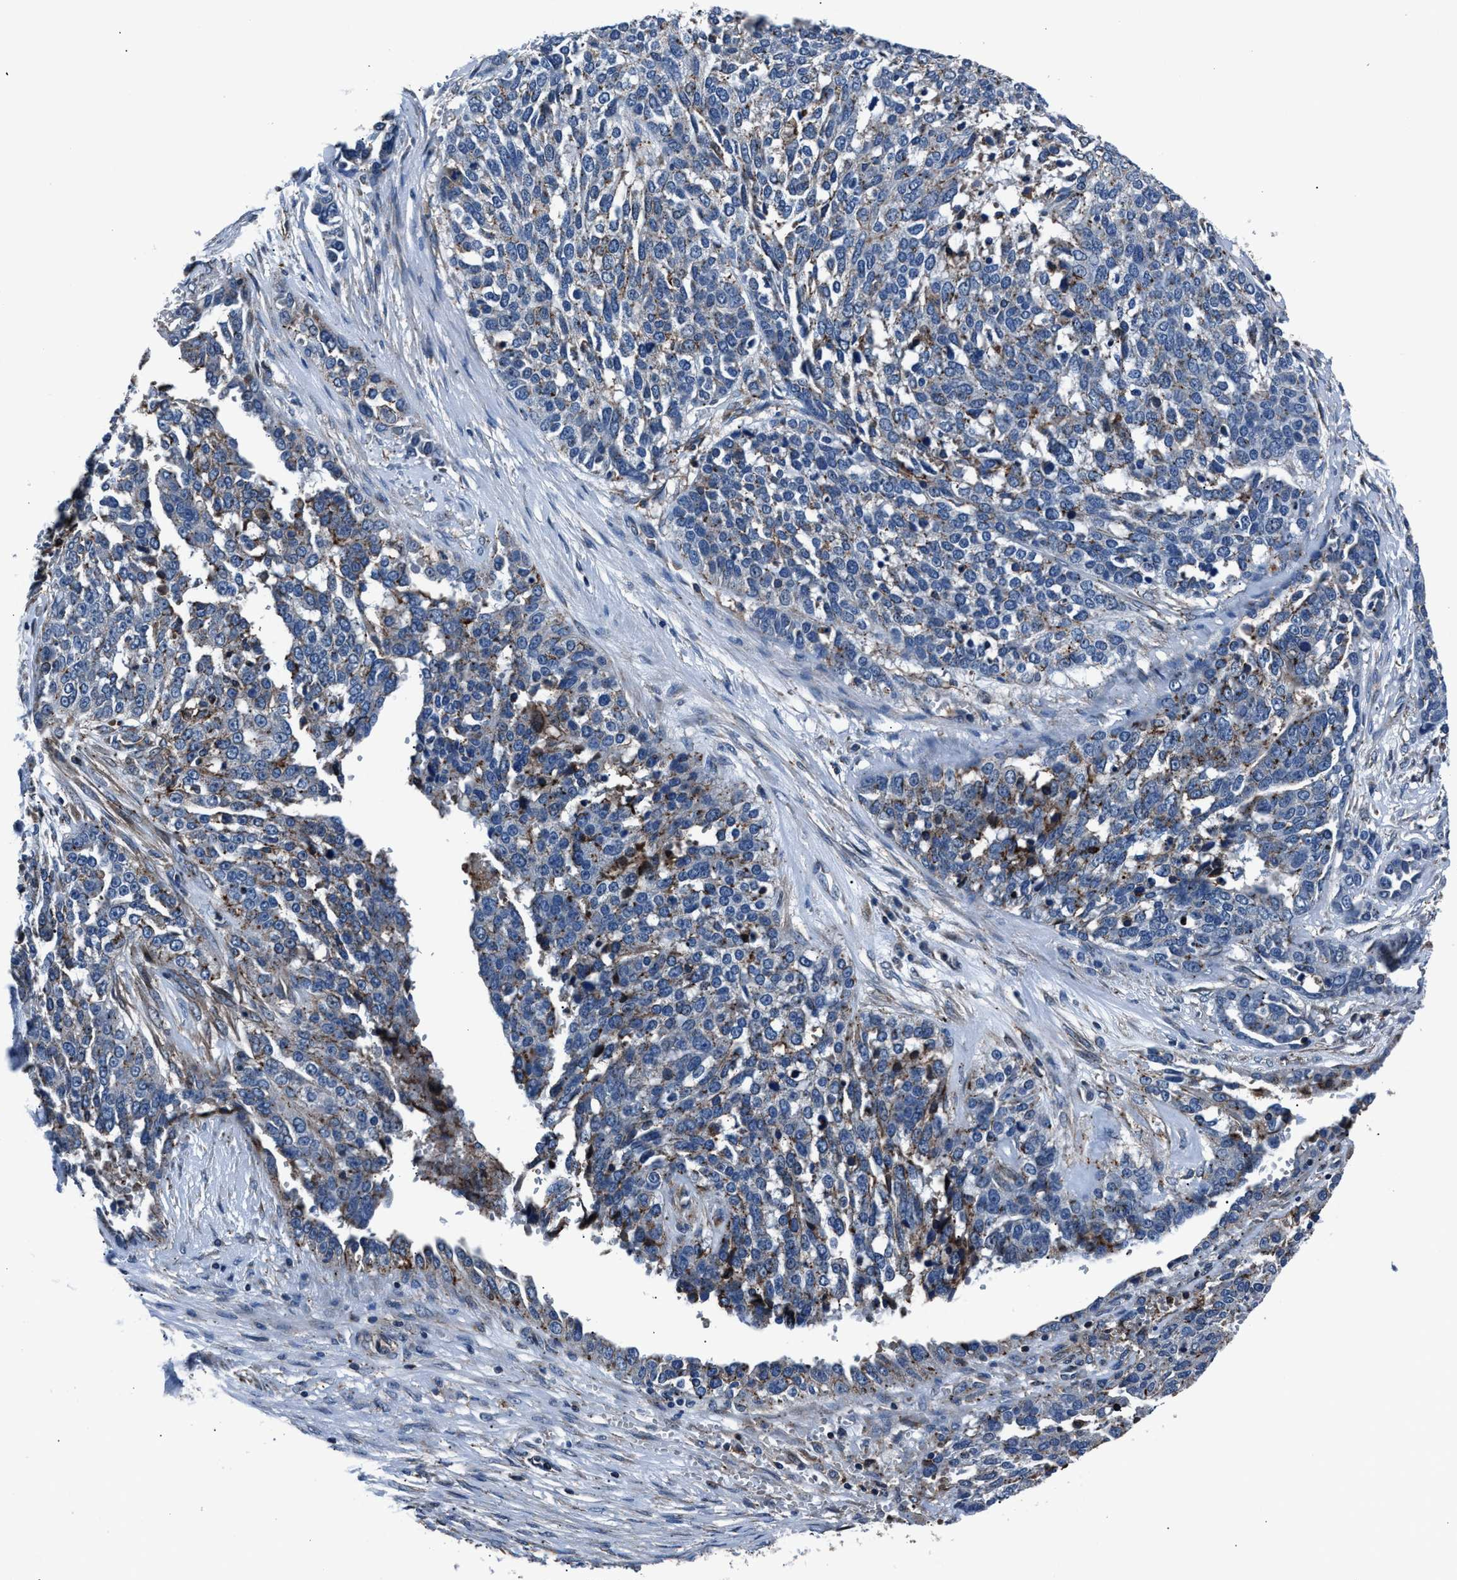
{"staining": {"intensity": "negative", "quantity": "none", "location": "none"}, "tissue": "ovarian cancer", "cell_type": "Tumor cells", "image_type": "cancer", "snomed": [{"axis": "morphology", "description": "Cystadenocarcinoma, serous, NOS"}, {"axis": "topography", "description": "Ovary"}], "caption": "DAB immunohistochemical staining of serous cystadenocarcinoma (ovarian) reveals no significant positivity in tumor cells.", "gene": "MFSD11", "patient": {"sex": "female", "age": 44}}